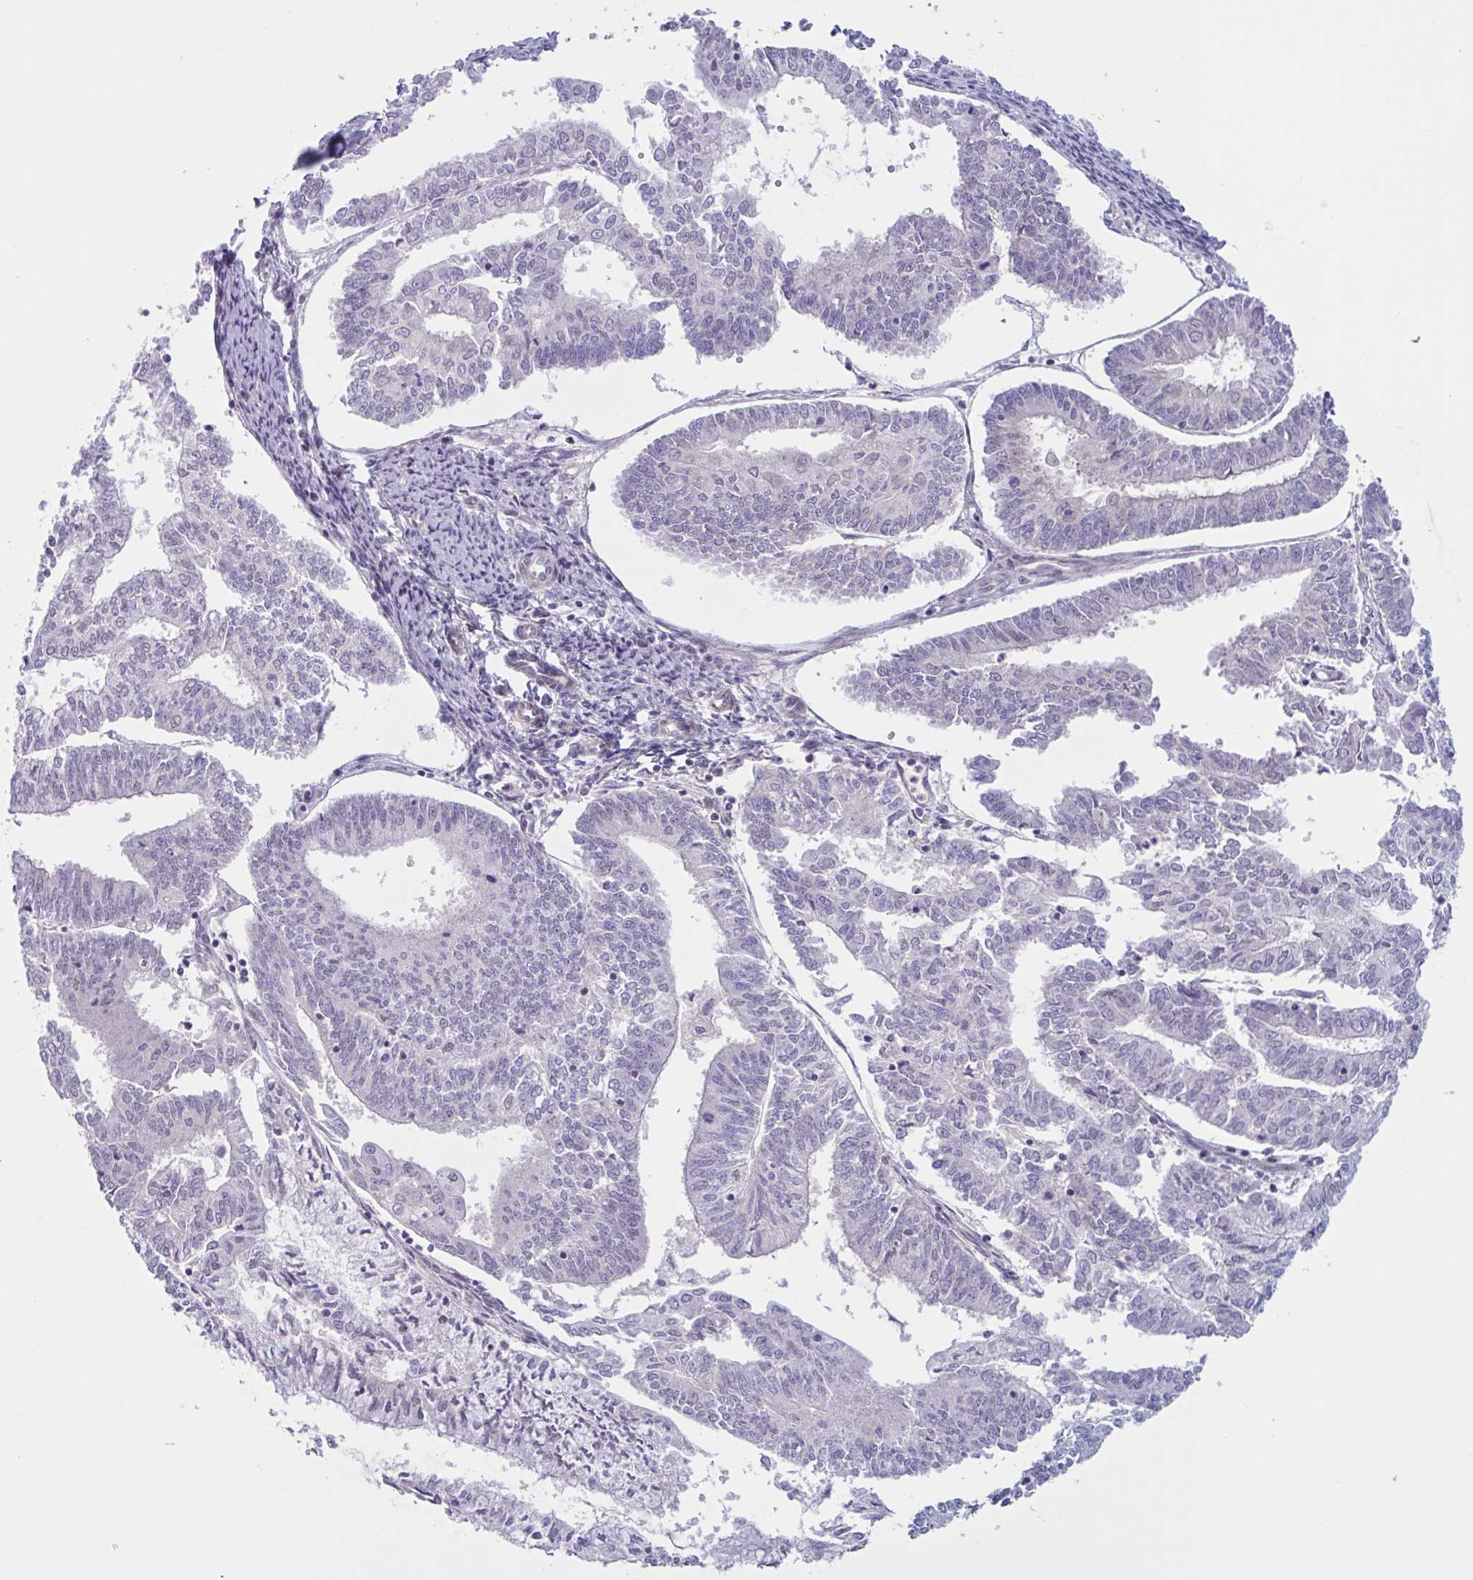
{"staining": {"intensity": "negative", "quantity": "none", "location": "none"}, "tissue": "endometrial cancer", "cell_type": "Tumor cells", "image_type": "cancer", "snomed": [{"axis": "morphology", "description": "Adenocarcinoma, NOS"}, {"axis": "topography", "description": "Endometrium"}], "caption": "Tumor cells show no significant protein staining in adenocarcinoma (endometrial).", "gene": "TTC7B", "patient": {"sex": "female", "age": 61}}